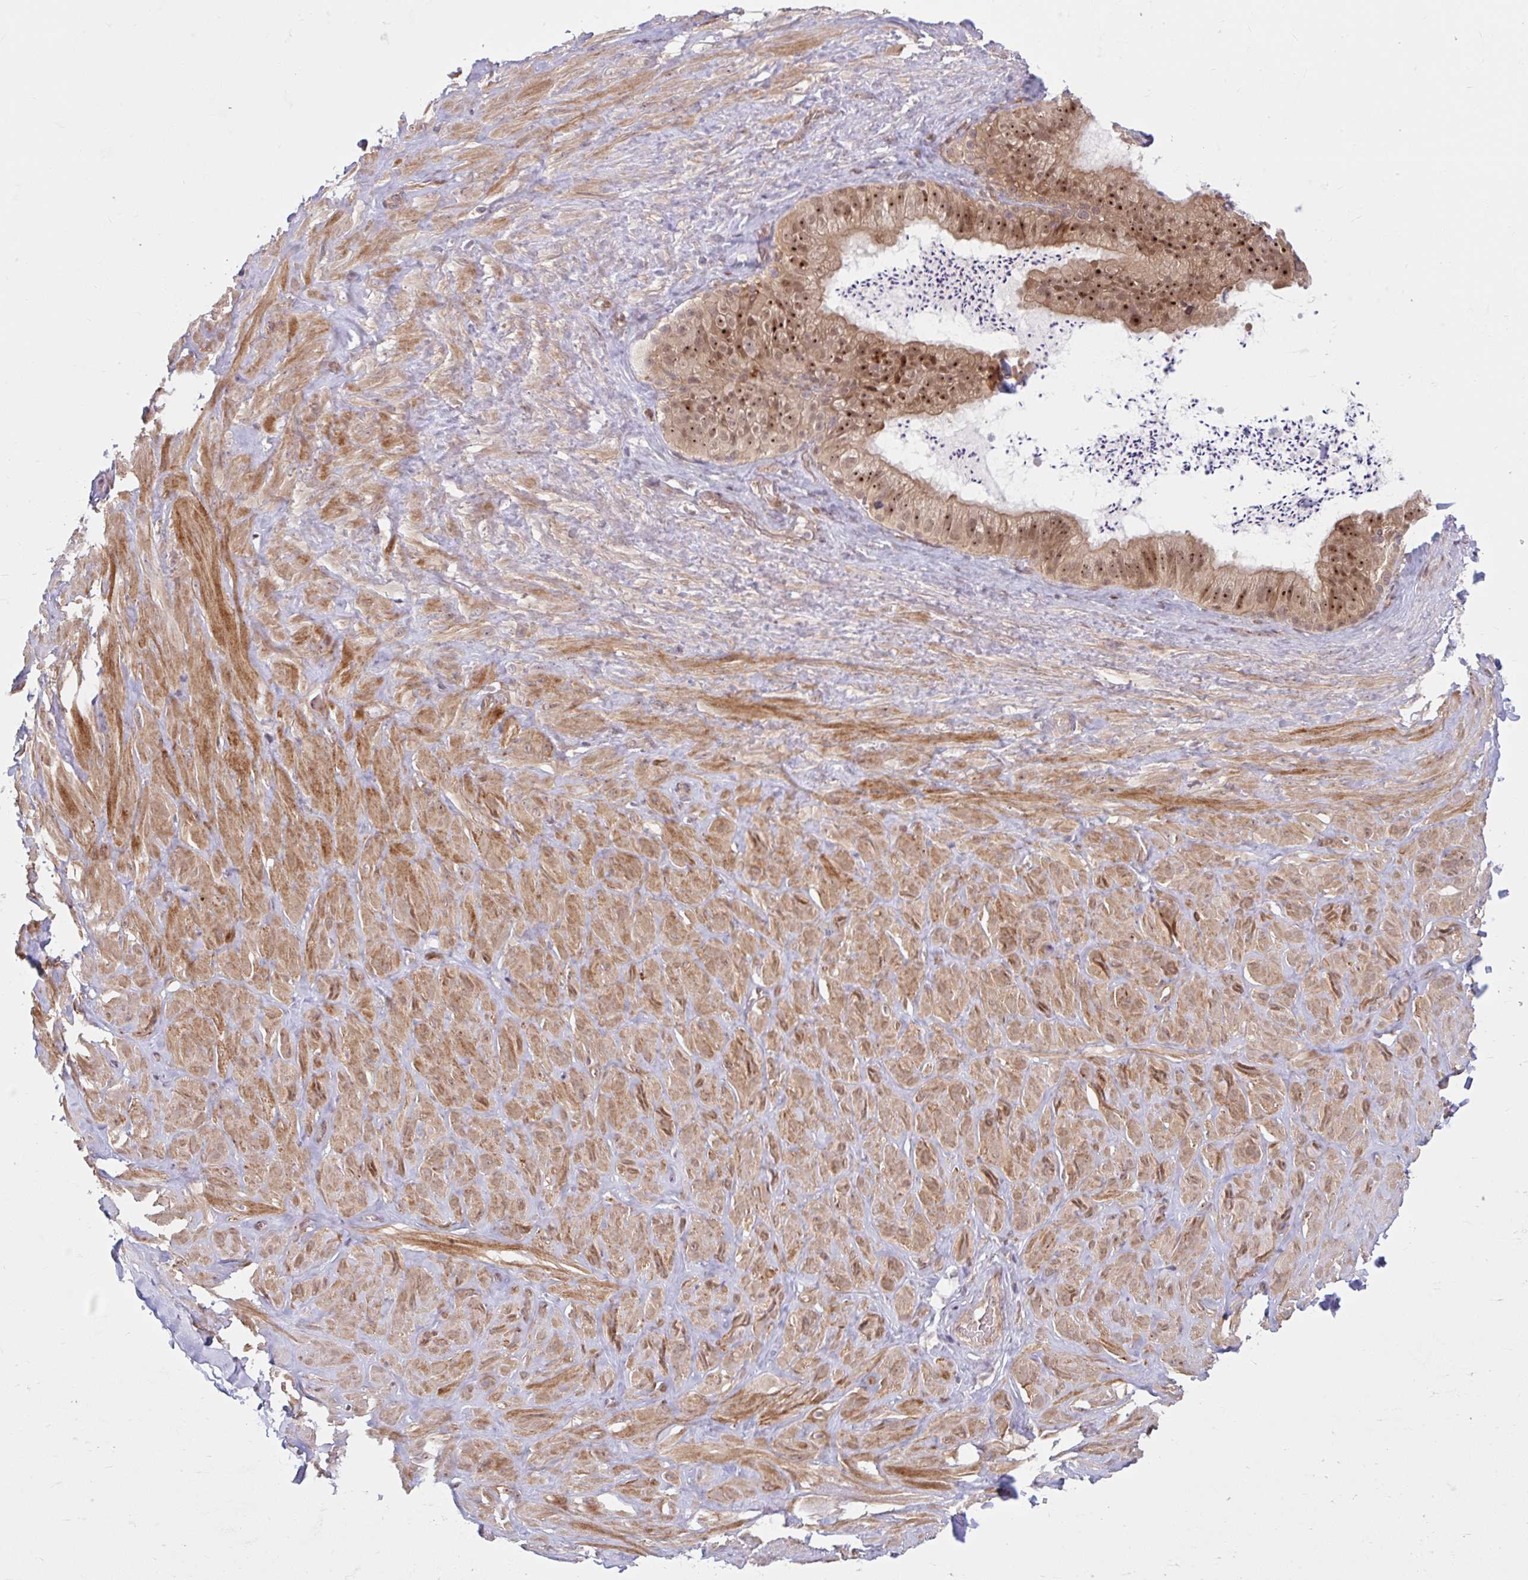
{"staining": {"intensity": "negative", "quantity": "none", "location": "none"}, "tissue": "adipose tissue", "cell_type": "Adipocytes", "image_type": "normal", "snomed": [{"axis": "morphology", "description": "Normal tissue, NOS"}, {"axis": "topography", "description": "Vascular tissue"}, {"axis": "topography", "description": "Peripheral nerve tissue"}], "caption": "Immunohistochemistry (IHC) micrograph of normal adipose tissue stained for a protein (brown), which displays no expression in adipocytes.", "gene": "HMBS", "patient": {"sex": "male", "age": 41}}